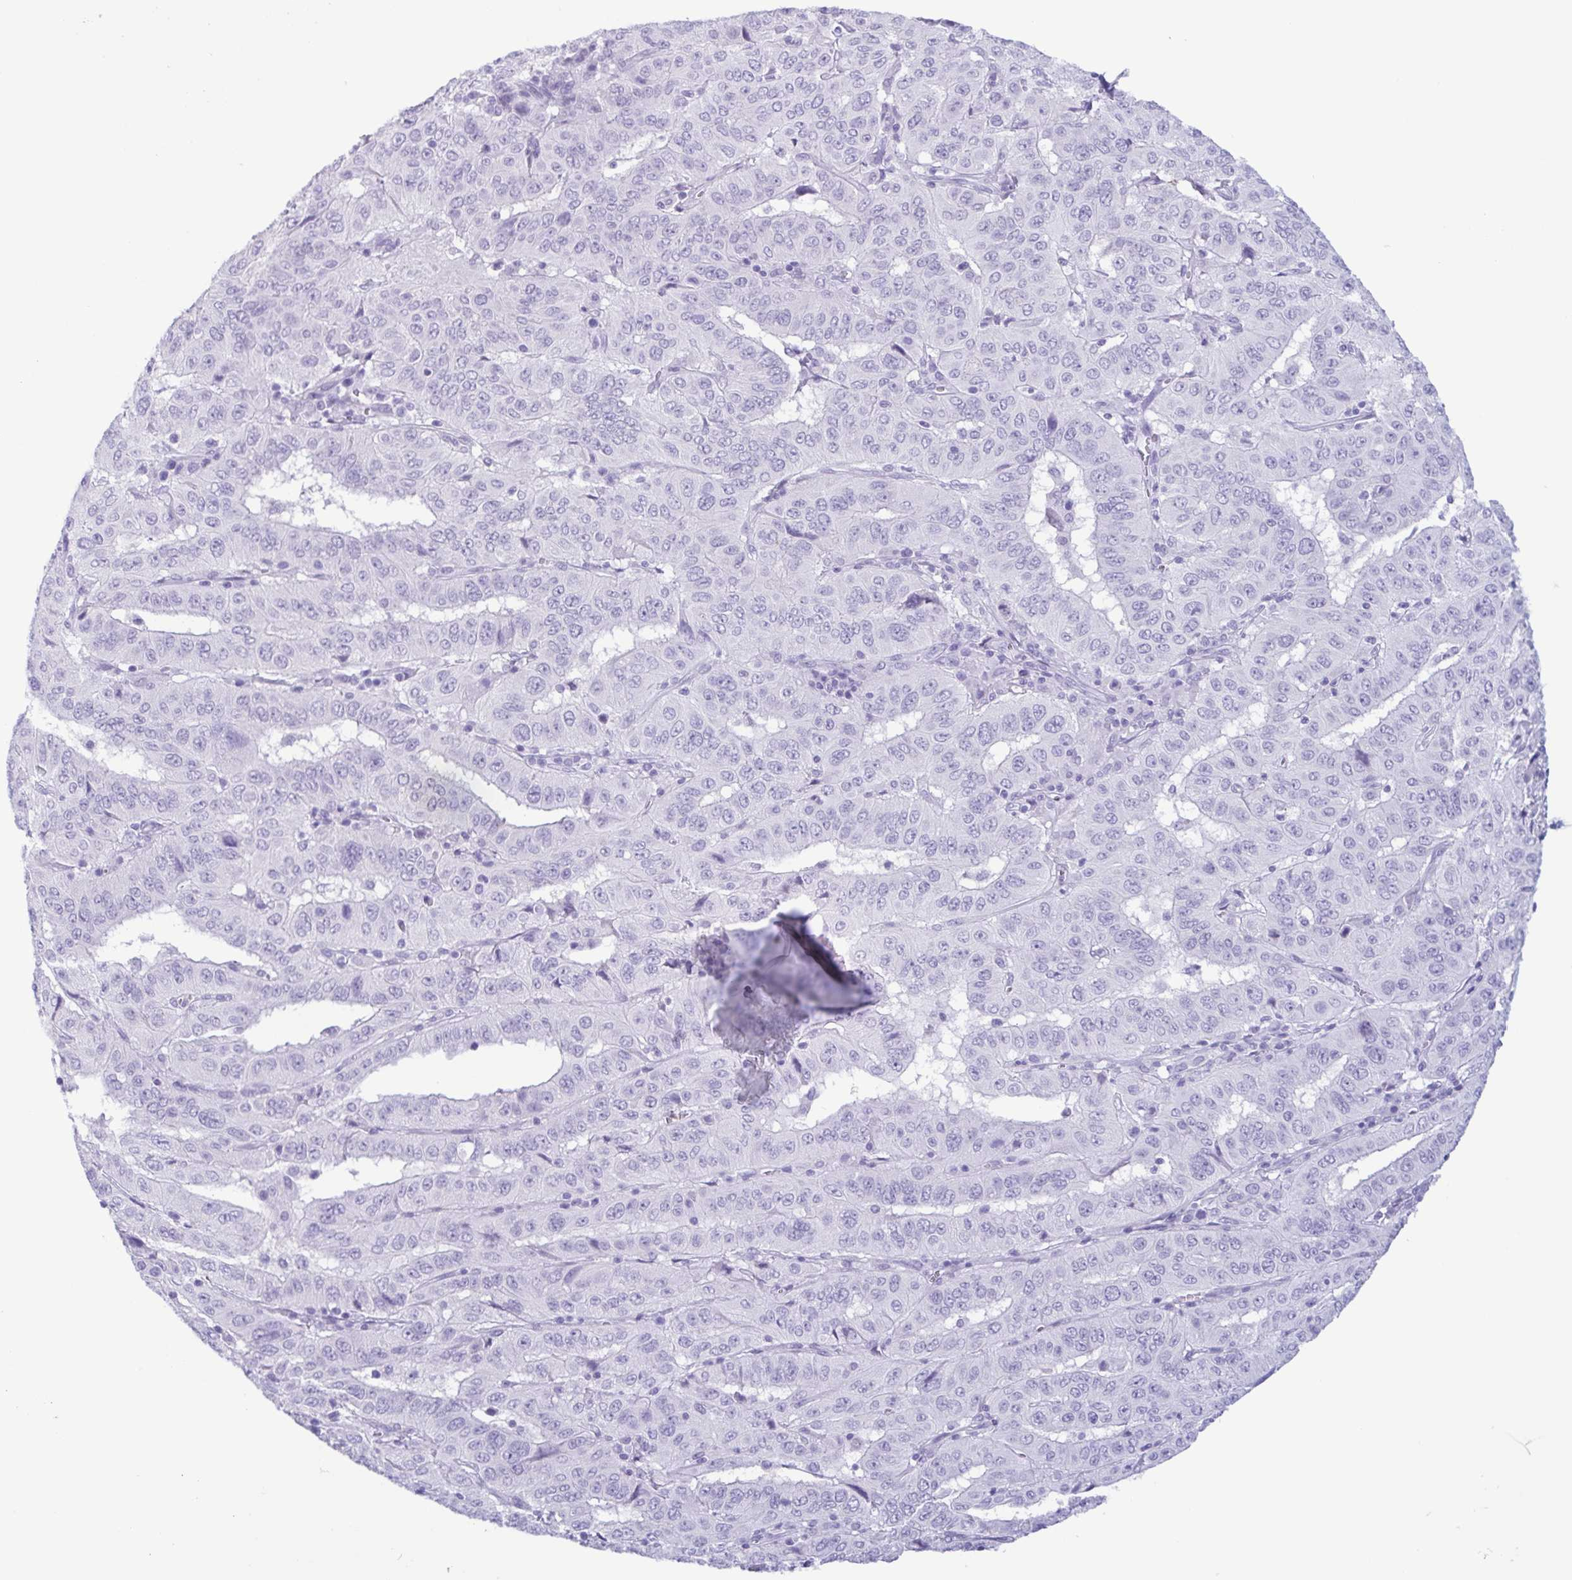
{"staining": {"intensity": "negative", "quantity": "none", "location": "none"}, "tissue": "pancreatic cancer", "cell_type": "Tumor cells", "image_type": "cancer", "snomed": [{"axis": "morphology", "description": "Adenocarcinoma, NOS"}, {"axis": "topography", "description": "Pancreas"}], "caption": "IHC micrograph of neoplastic tissue: pancreatic cancer stained with DAB (3,3'-diaminobenzidine) shows no significant protein expression in tumor cells.", "gene": "LTF", "patient": {"sex": "male", "age": 63}}